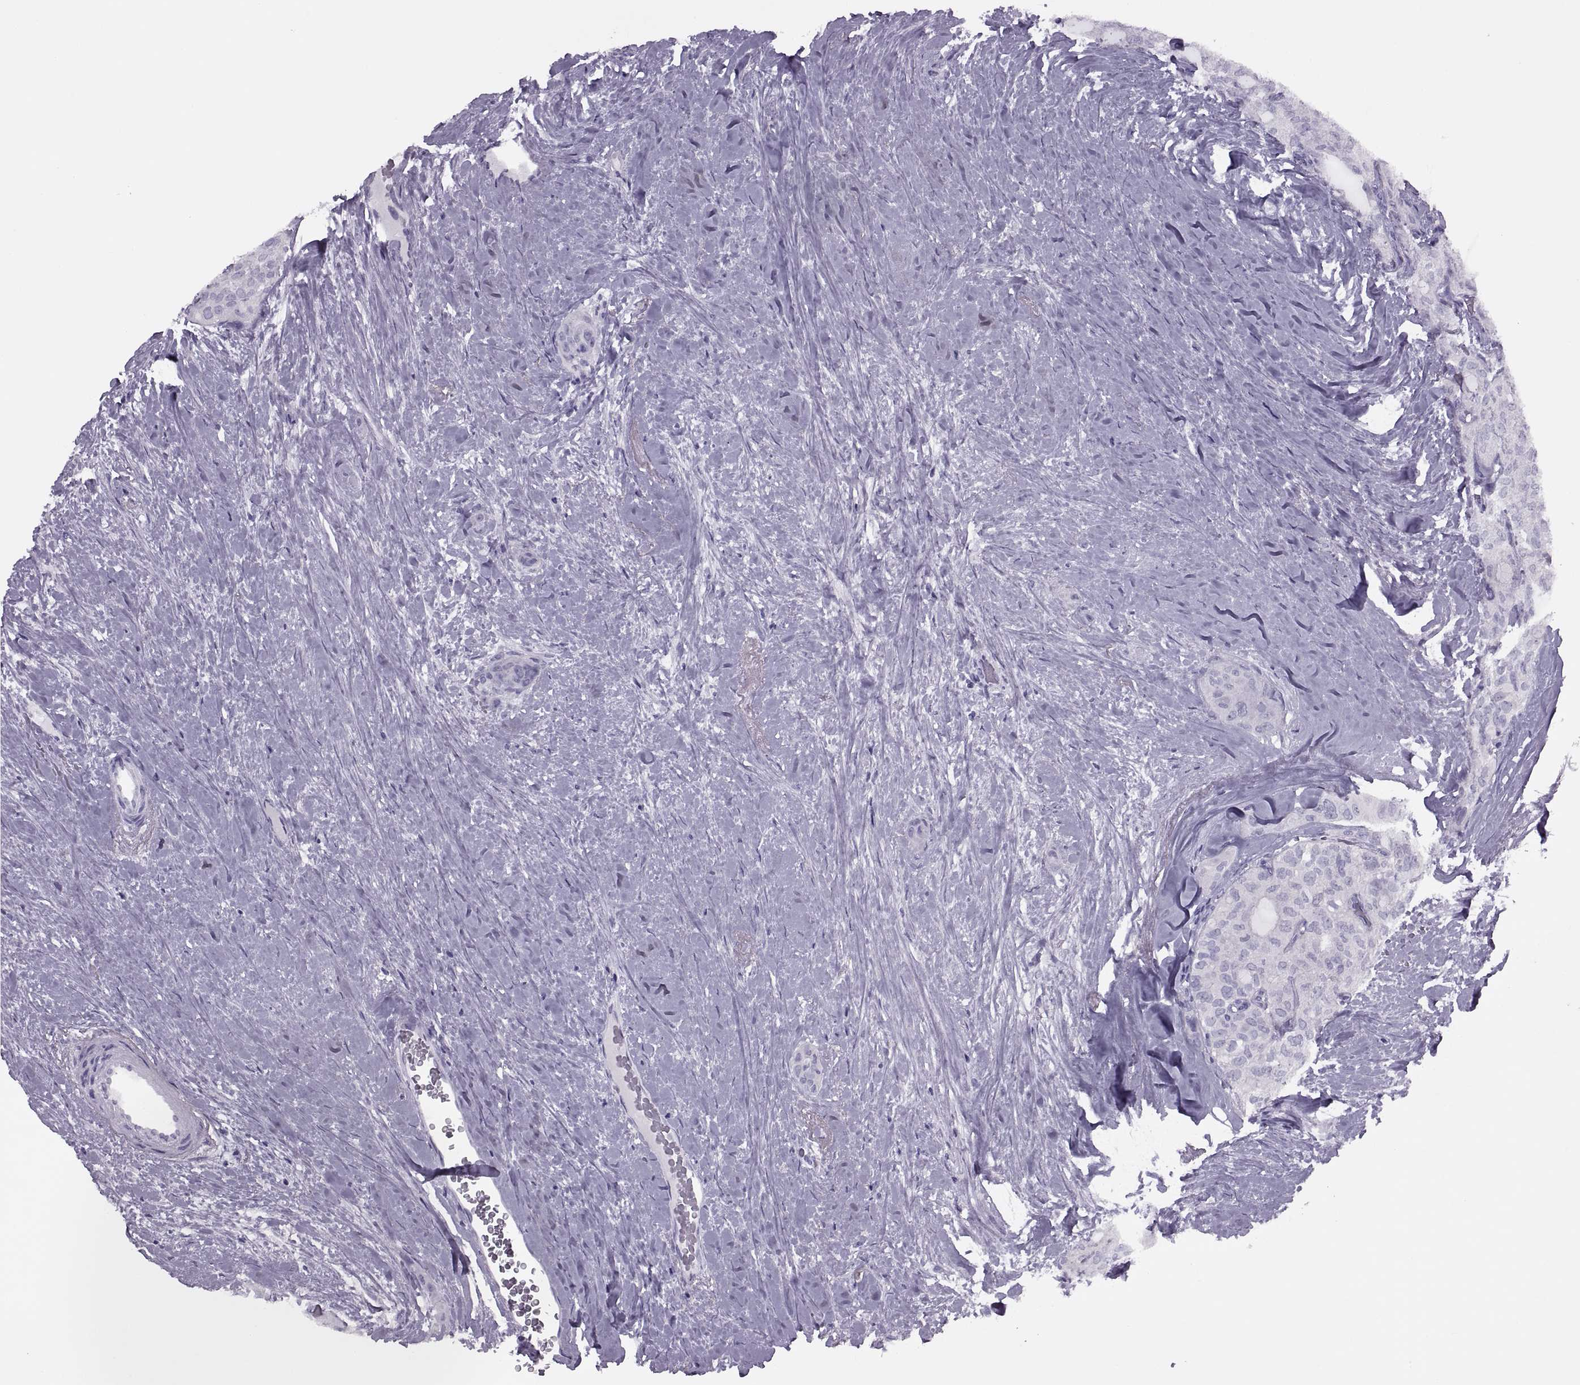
{"staining": {"intensity": "negative", "quantity": "none", "location": "none"}, "tissue": "thyroid cancer", "cell_type": "Tumor cells", "image_type": "cancer", "snomed": [{"axis": "morphology", "description": "Follicular adenoma carcinoma, NOS"}, {"axis": "topography", "description": "Thyroid gland"}], "caption": "This is a micrograph of immunohistochemistry (IHC) staining of thyroid cancer, which shows no expression in tumor cells. (IHC, brightfield microscopy, high magnification).", "gene": "FAM24A", "patient": {"sex": "male", "age": 75}}